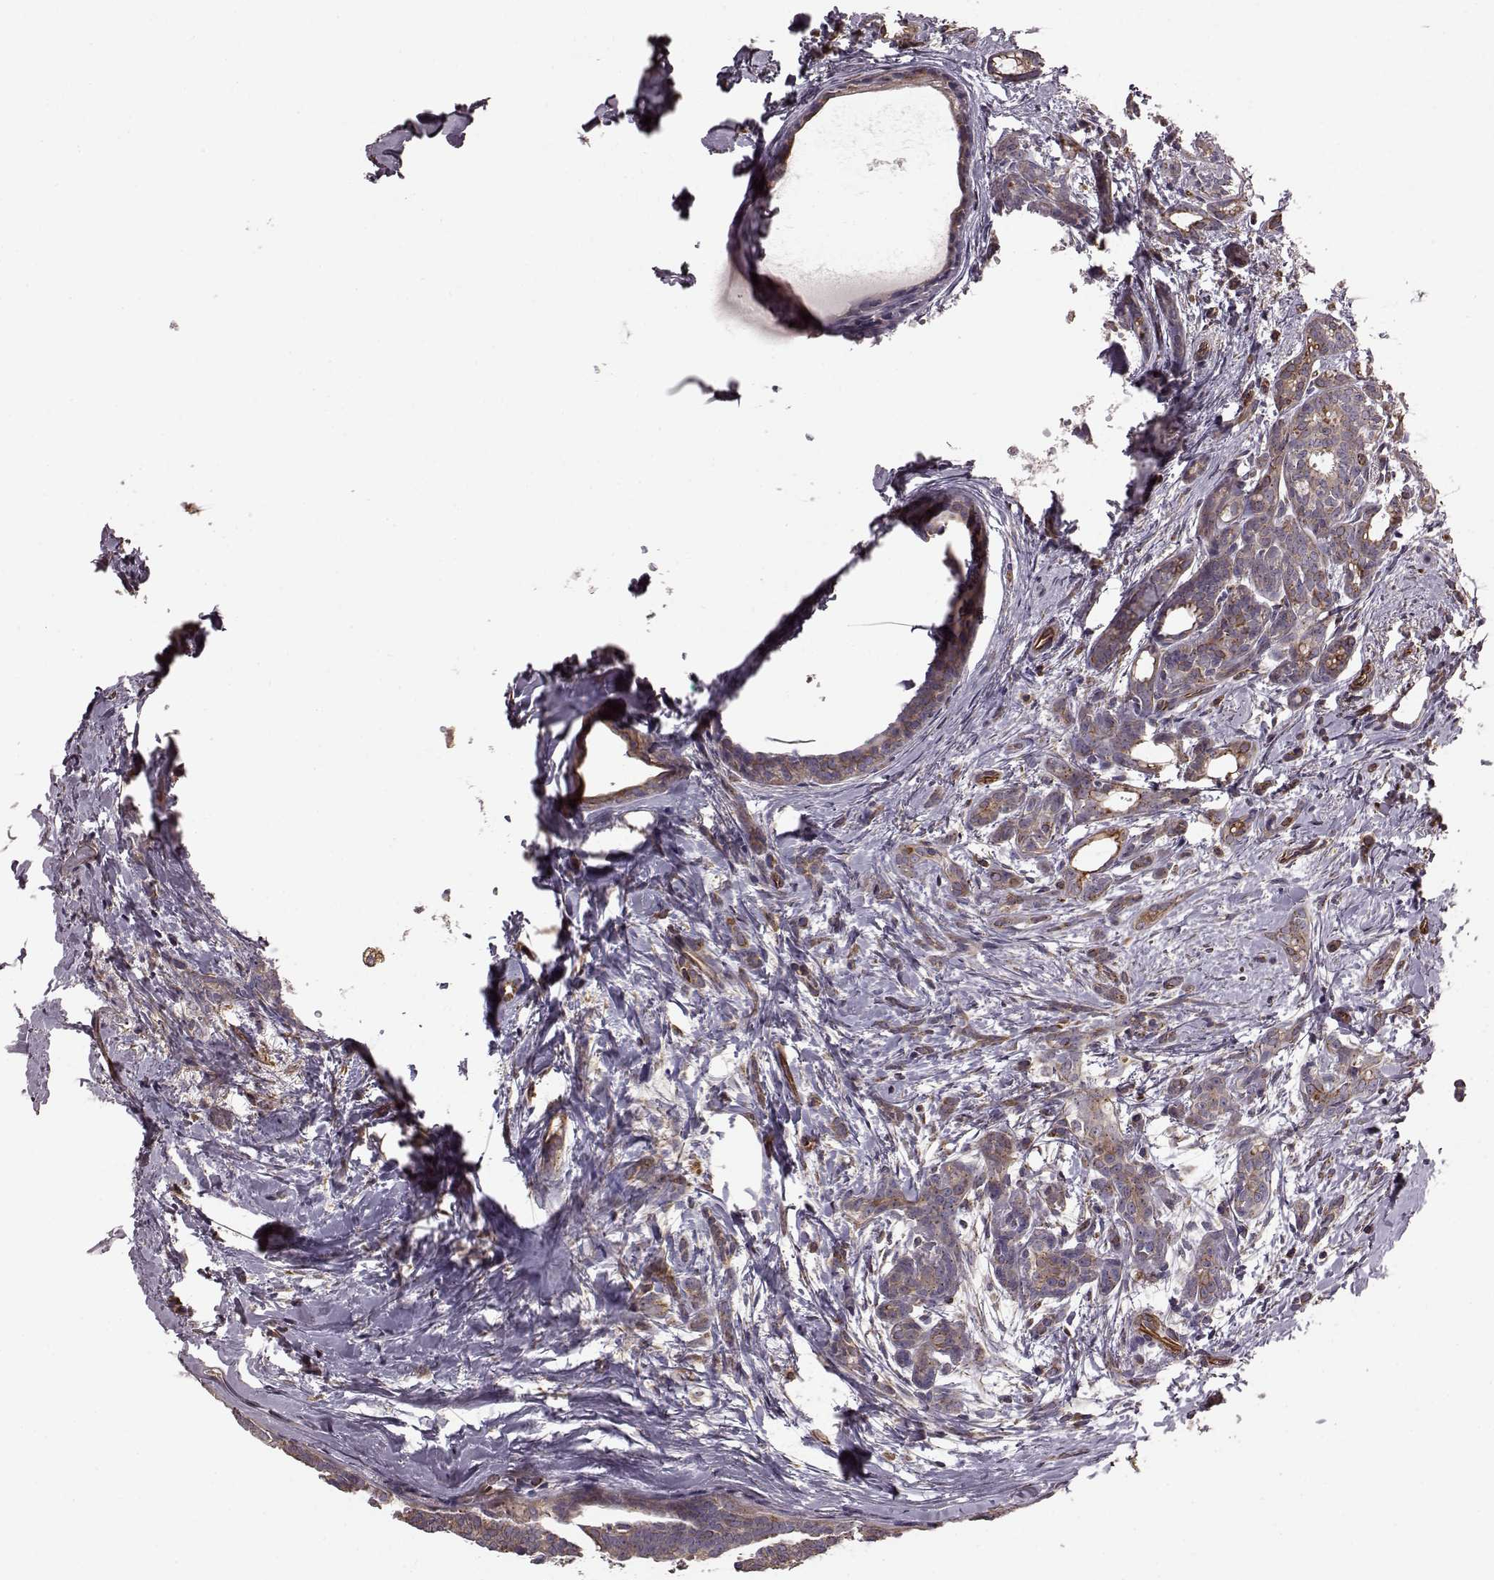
{"staining": {"intensity": "moderate", "quantity": ">75%", "location": "cytoplasmic/membranous"}, "tissue": "breast cancer", "cell_type": "Tumor cells", "image_type": "cancer", "snomed": [{"axis": "morphology", "description": "Intraductal carcinoma, in situ"}, {"axis": "morphology", "description": "Duct carcinoma"}, {"axis": "morphology", "description": "Lobular carcinoma, in situ"}, {"axis": "topography", "description": "Breast"}], "caption": "A histopathology image showing moderate cytoplasmic/membranous positivity in approximately >75% of tumor cells in invasive ductal carcinoma (breast), as visualized by brown immunohistochemical staining.", "gene": "NTF3", "patient": {"sex": "female", "age": 44}}